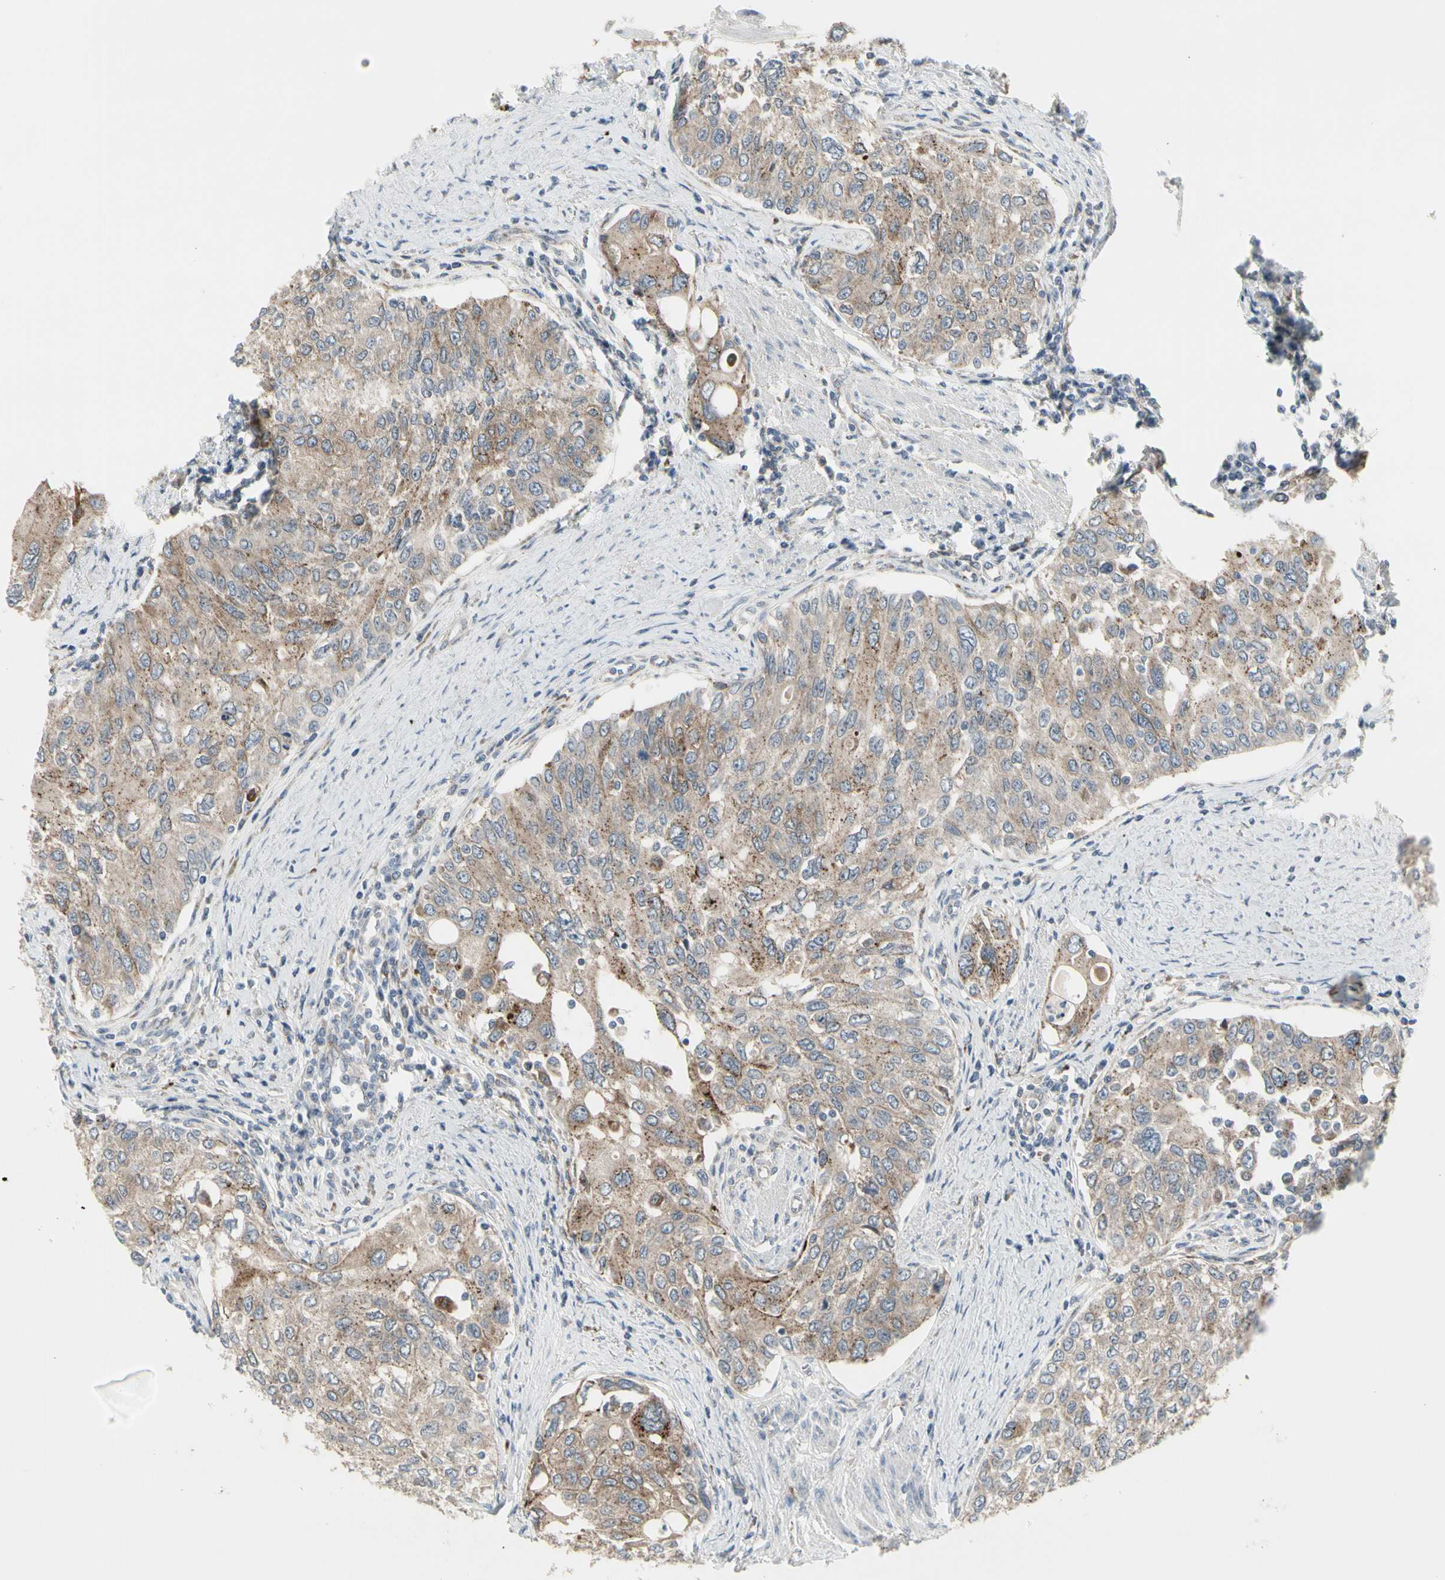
{"staining": {"intensity": "weak", "quantity": ">75%", "location": "cytoplasmic/membranous"}, "tissue": "urothelial cancer", "cell_type": "Tumor cells", "image_type": "cancer", "snomed": [{"axis": "morphology", "description": "Urothelial carcinoma, High grade"}, {"axis": "topography", "description": "Urinary bladder"}], "caption": "A high-resolution histopathology image shows immunohistochemistry (IHC) staining of urothelial cancer, which displays weak cytoplasmic/membranous expression in about >75% of tumor cells. (Brightfield microscopy of DAB IHC at high magnification).", "gene": "GRN", "patient": {"sex": "female", "age": 56}}